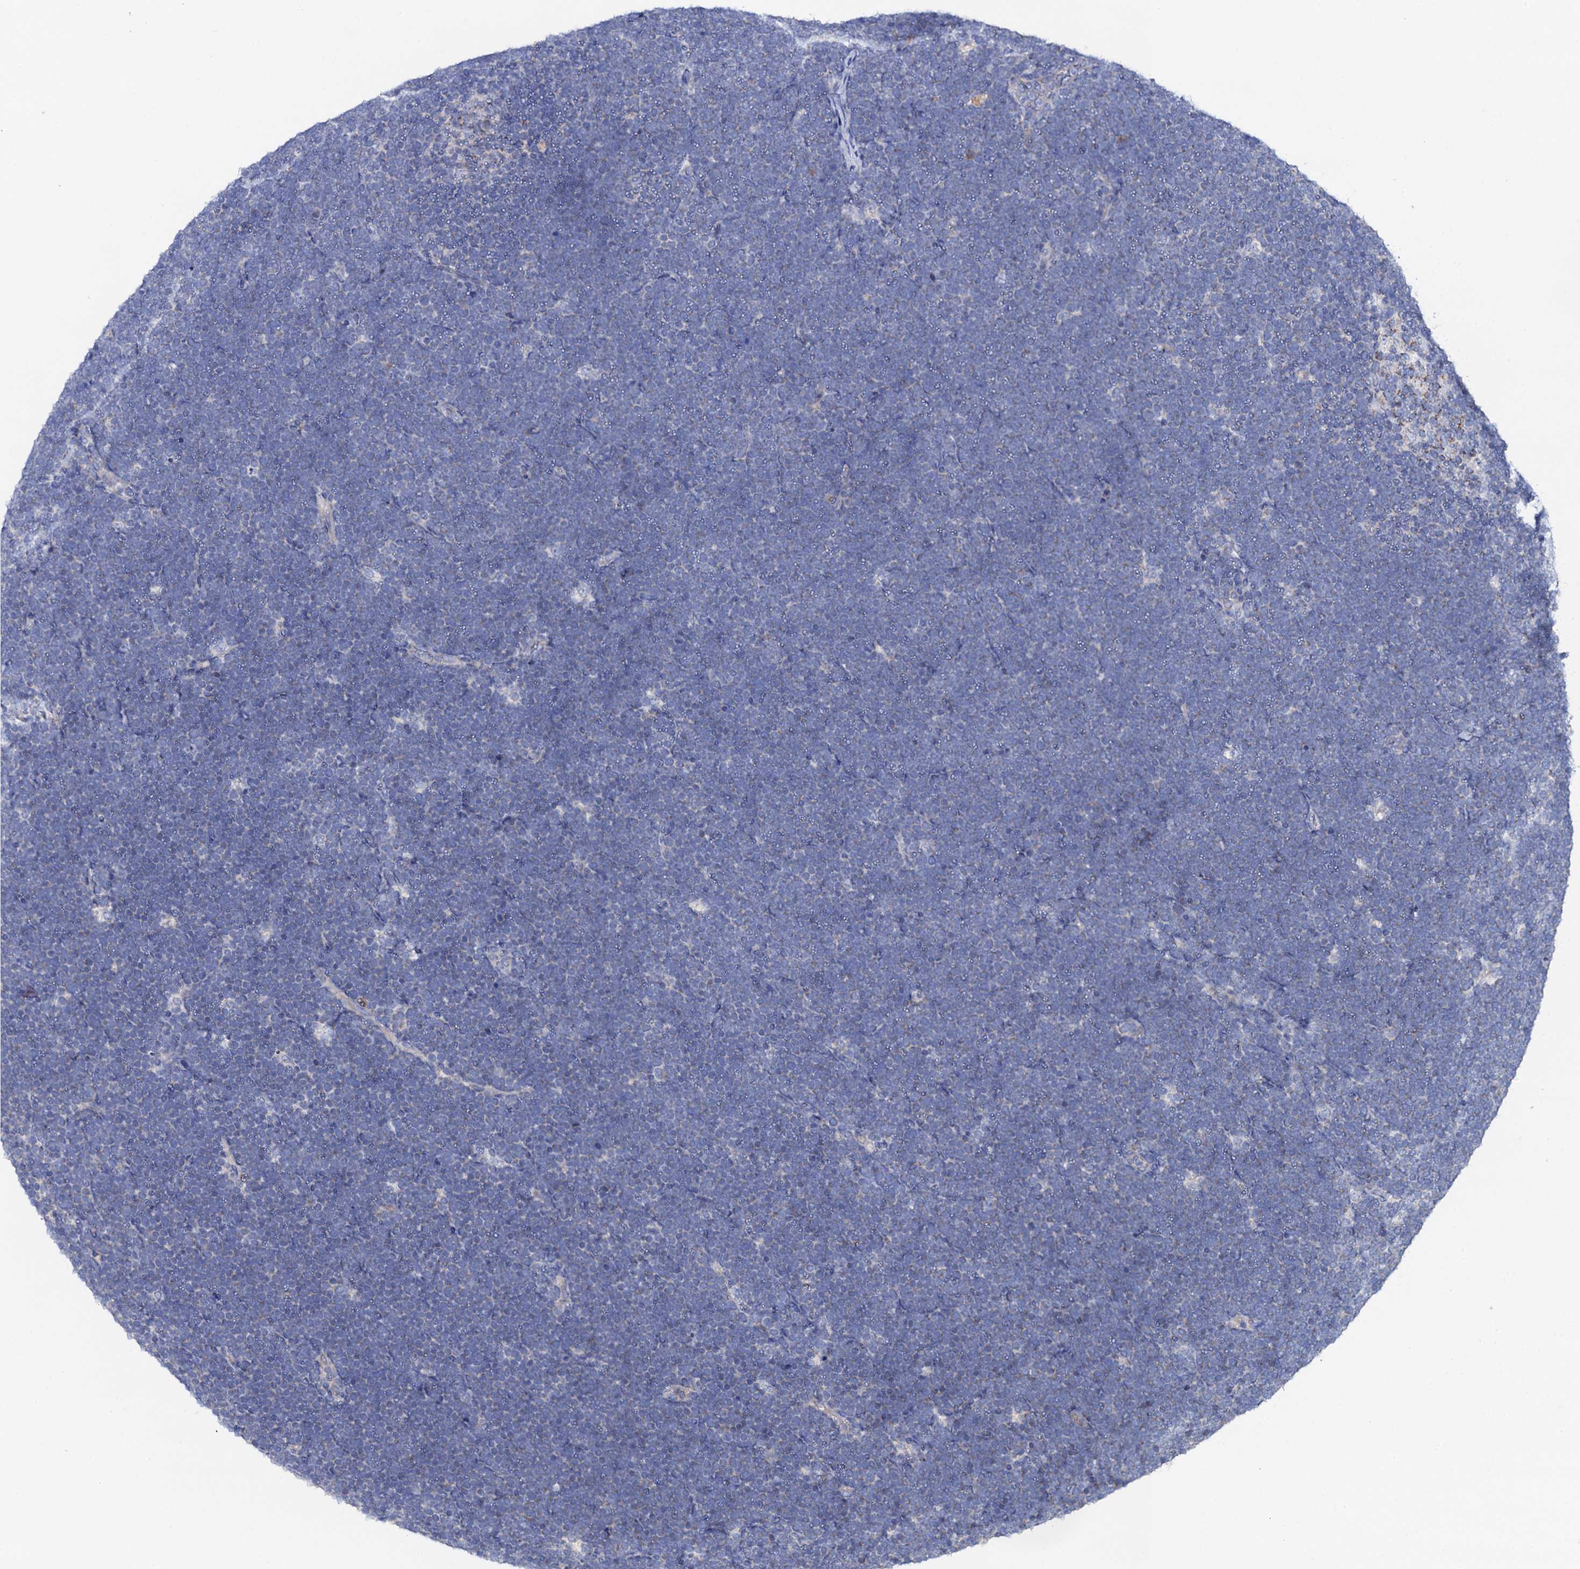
{"staining": {"intensity": "negative", "quantity": "none", "location": "none"}, "tissue": "lymphoma", "cell_type": "Tumor cells", "image_type": "cancer", "snomed": [{"axis": "morphology", "description": "Malignant lymphoma, non-Hodgkin's type, High grade"}, {"axis": "topography", "description": "Lymph node"}], "caption": "Photomicrograph shows no protein positivity in tumor cells of lymphoma tissue.", "gene": "MRPL48", "patient": {"sex": "male", "age": 13}}